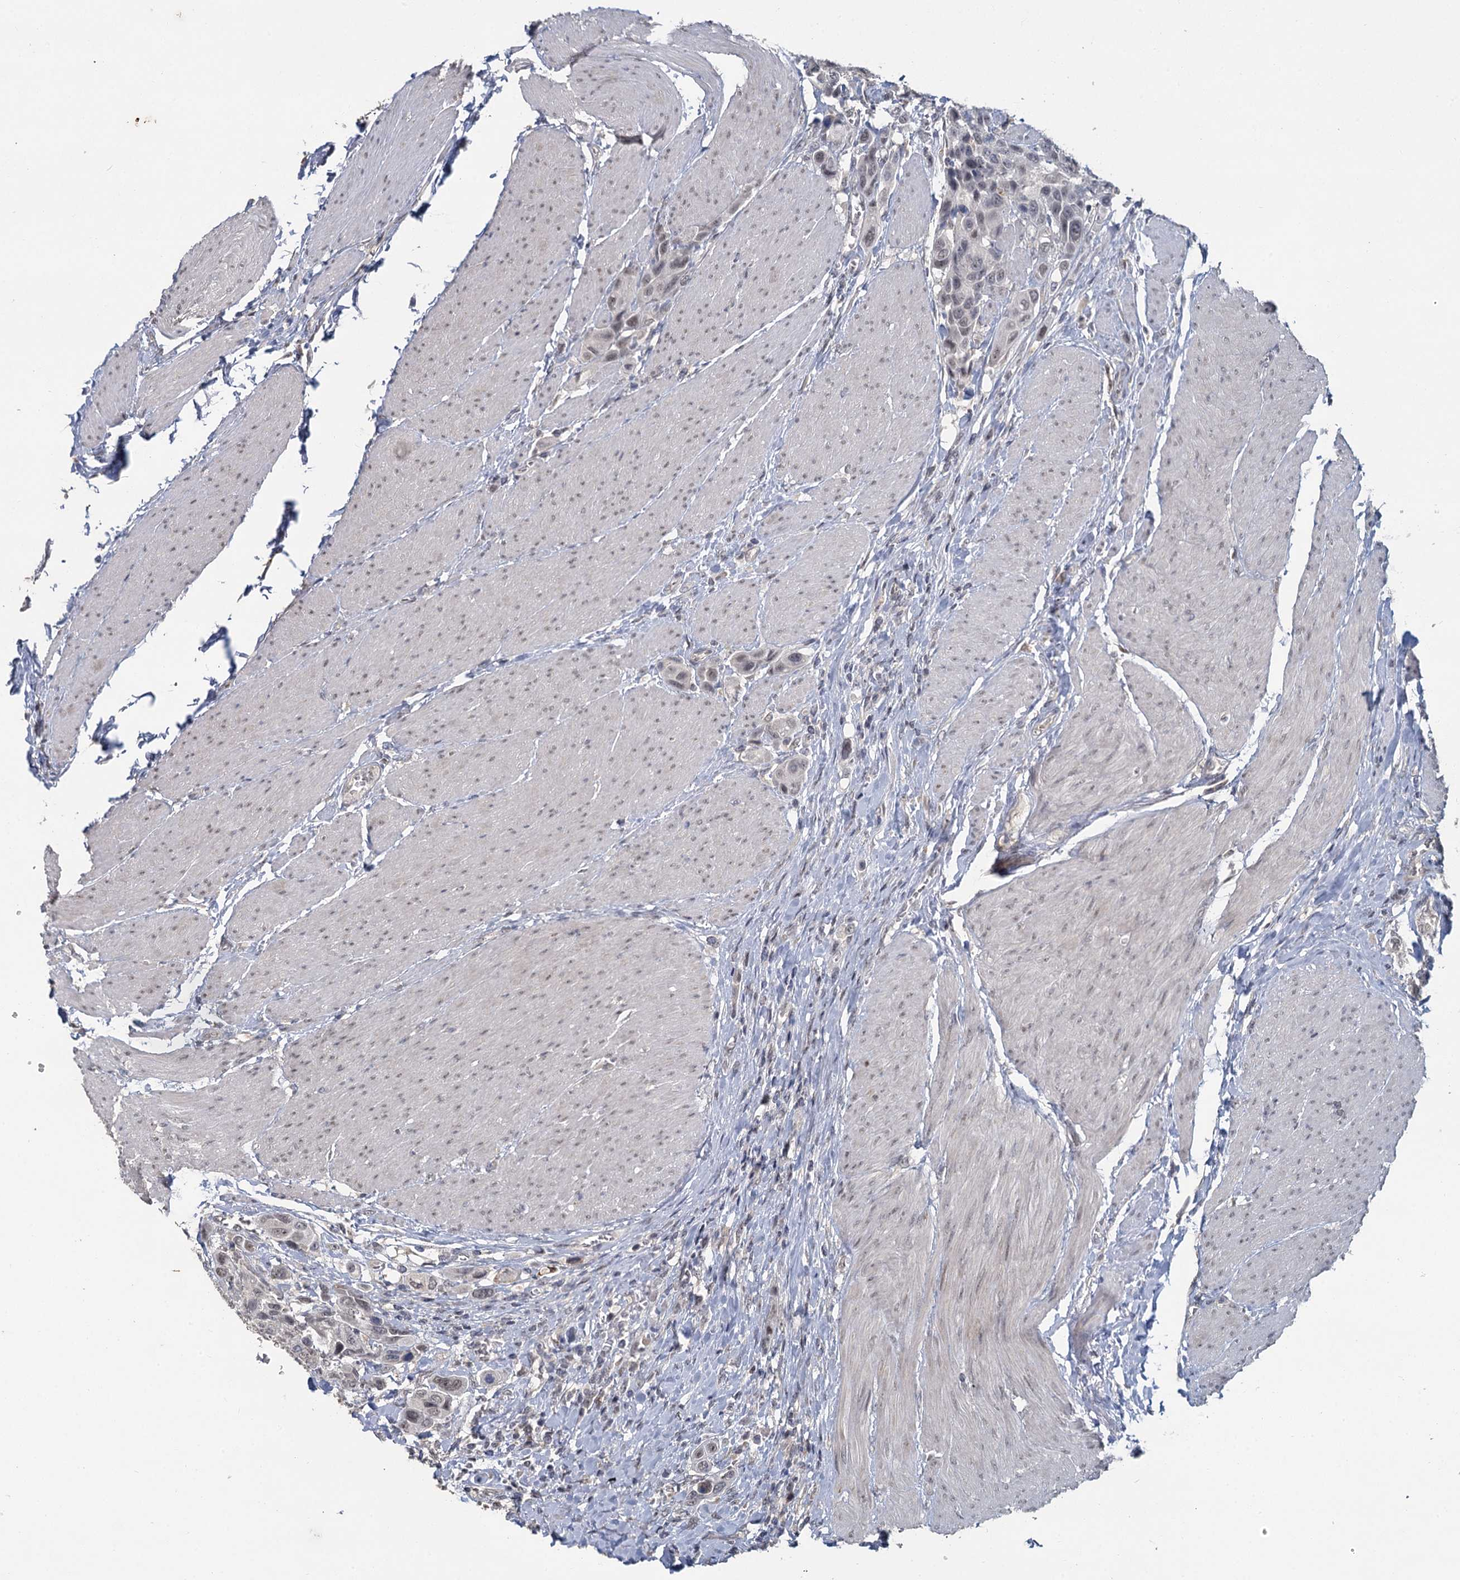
{"staining": {"intensity": "negative", "quantity": "none", "location": "none"}, "tissue": "urothelial cancer", "cell_type": "Tumor cells", "image_type": "cancer", "snomed": [{"axis": "morphology", "description": "Urothelial carcinoma, High grade"}, {"axis": "topography", "description": "Urinary bladder"}], "caption": "Urothelial cancer was stained to show a protein in brown. There is no significant positivity in tumor cells.", "gene": "MUCL1", "patient": {"sex": "male", "age": 50}}